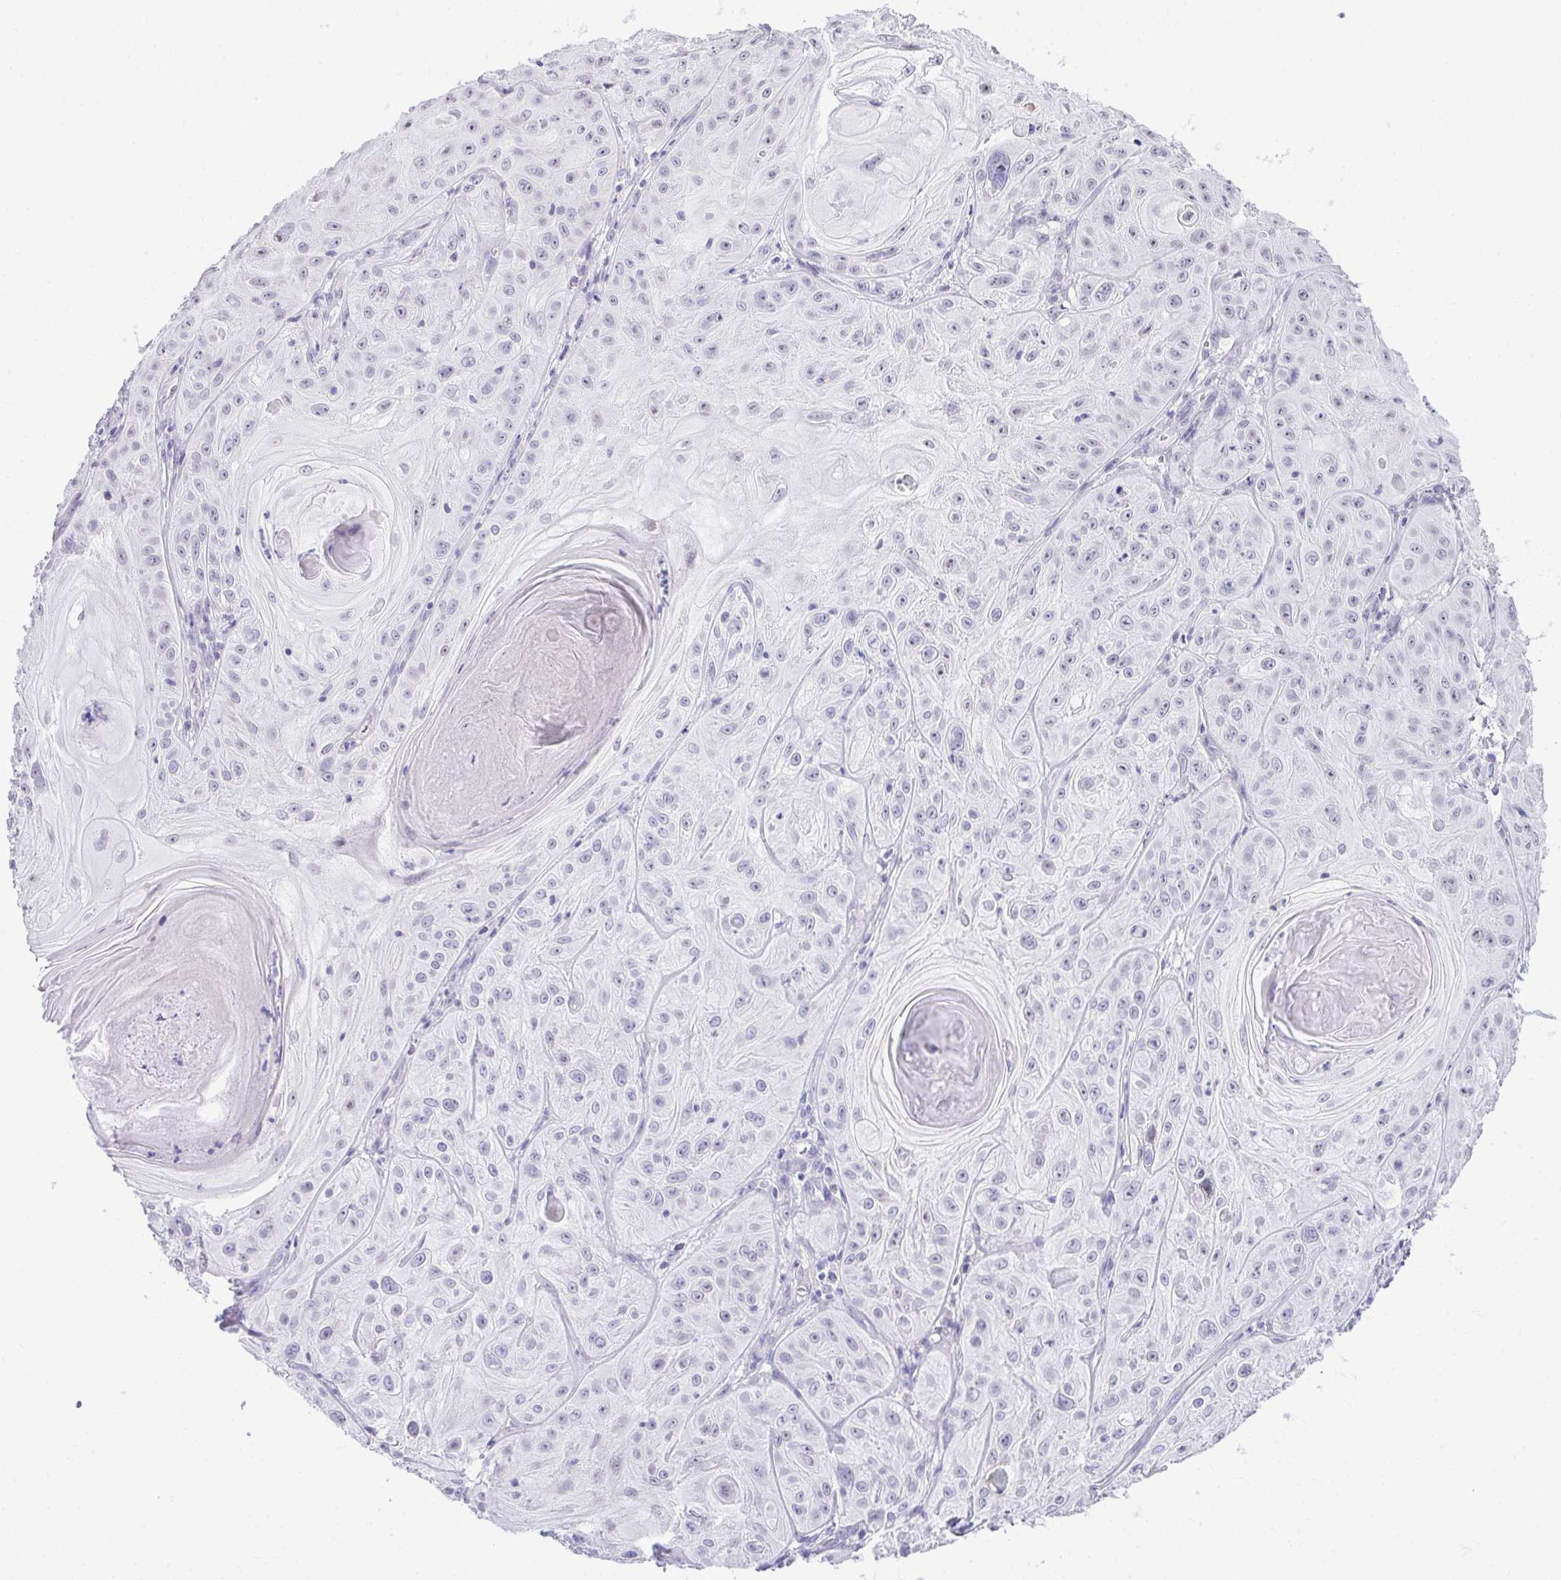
{"staining": {"intensity": "negative", "quantity": "none", "location": "none"}, "tissue": "skin cancer", "cell_type": "Tumor cells", "image_type": "cancer", "snomed": [{"axis": "morphology", "description": "Squamous cell carcinoma, NOS"}, {"axis": "topography", "description": "Skin"}], "caption": "This is a micrograph of IHC staining of skin cancer (squamous cell carcinoma), which shows no positivity in tumor cells.", "gene": "EID3", "patient": {"sex": "male", "age": 85}}